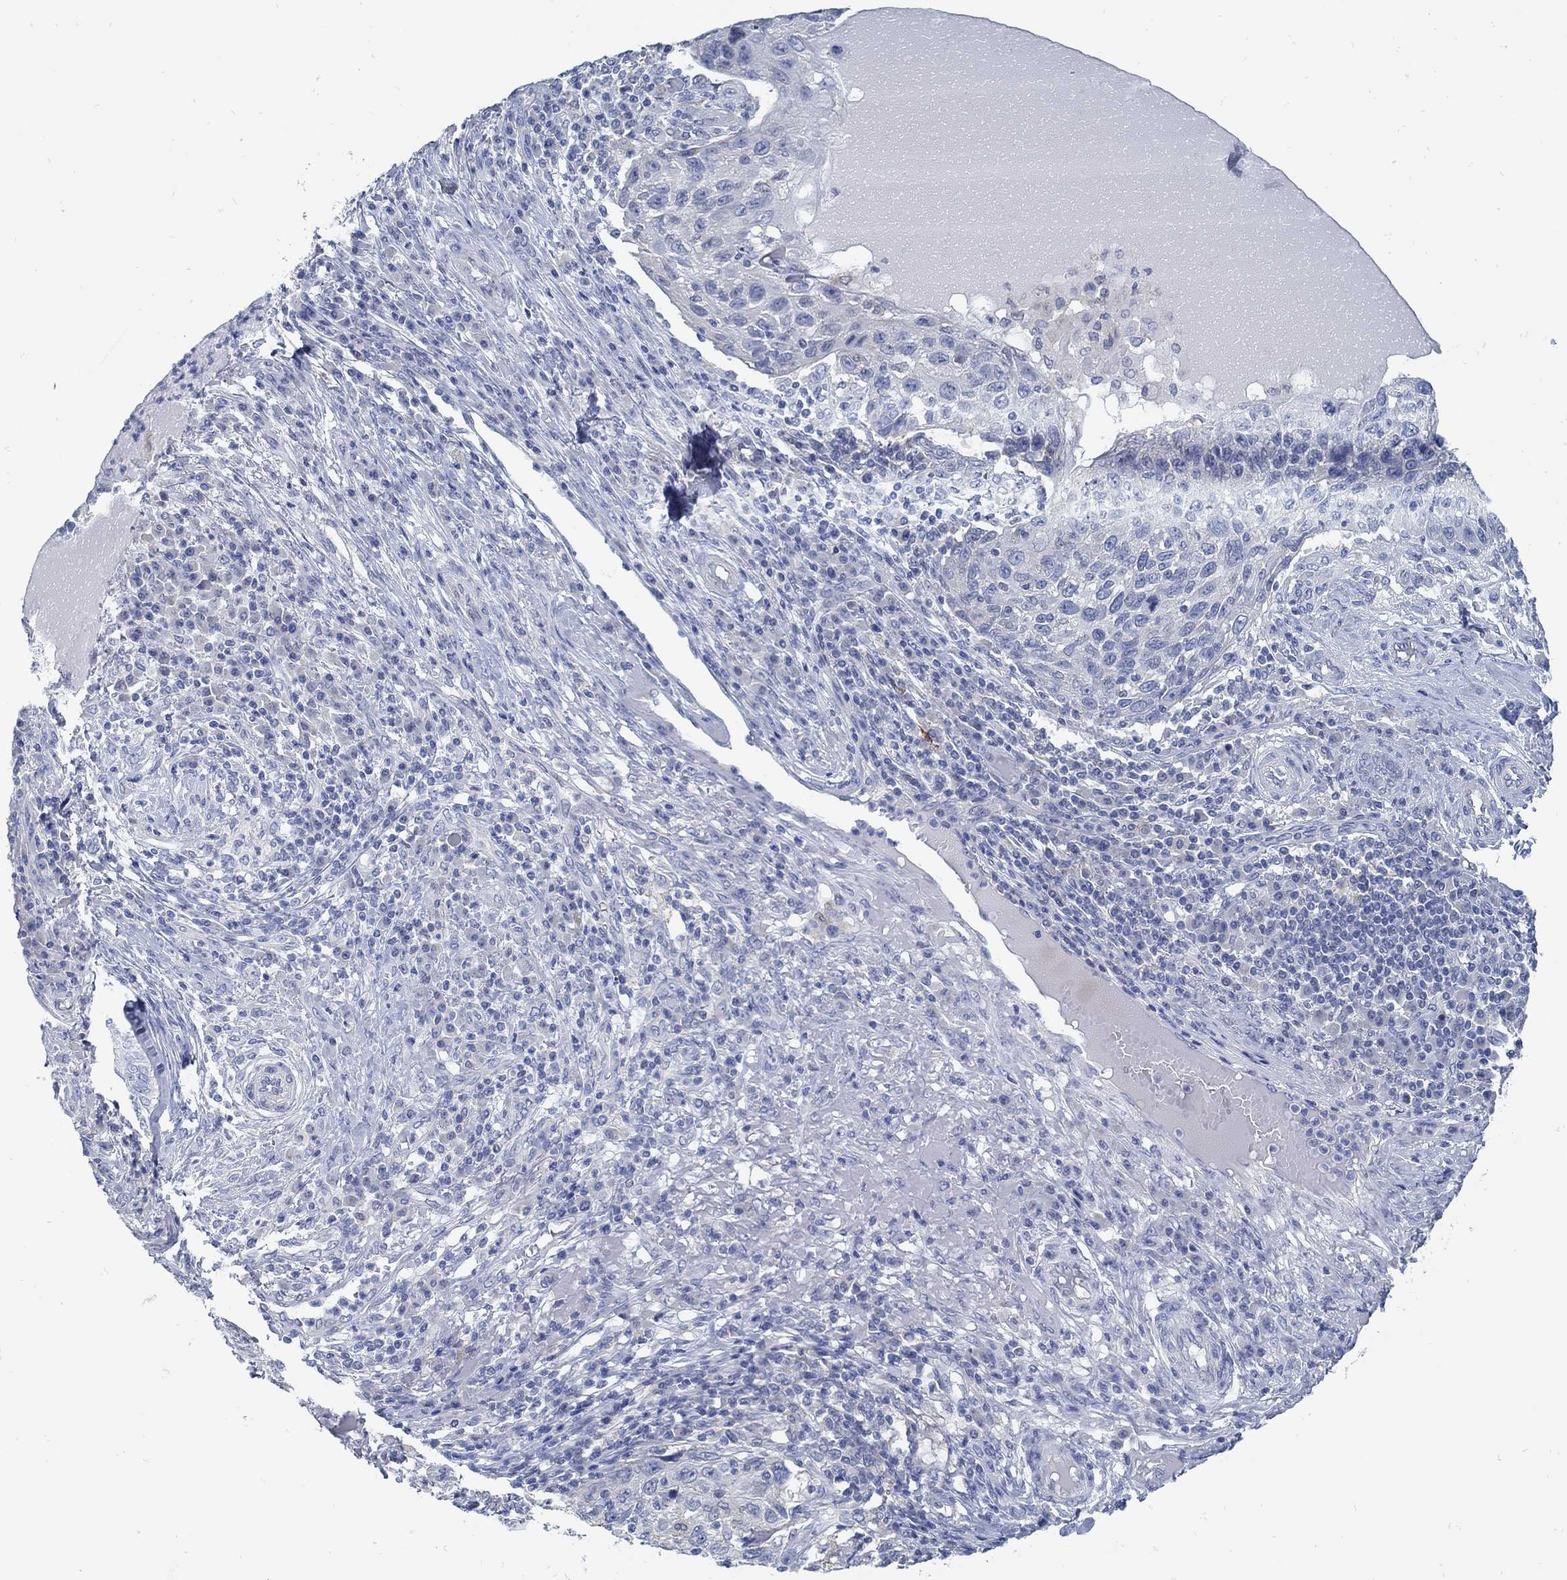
{"staining": {"intensity": "negative", "quantity": "none", "location": "none"}, "tissue": "skin cancer", "cell_type": "Tumor cells", "image_type": "cancer", "snomed": [{"axis": "morphology", "description": "Squamous cell carcinoma, NOS"}, {"axis": "topography", "description": "Skin"}], "caption": "The photomicrograph exhibits no staining of tumor cells in skin cancer (squamous cell carcinoma).", "gene": "ZFAND4", "patient": {"sex": "male", "age": 92}}